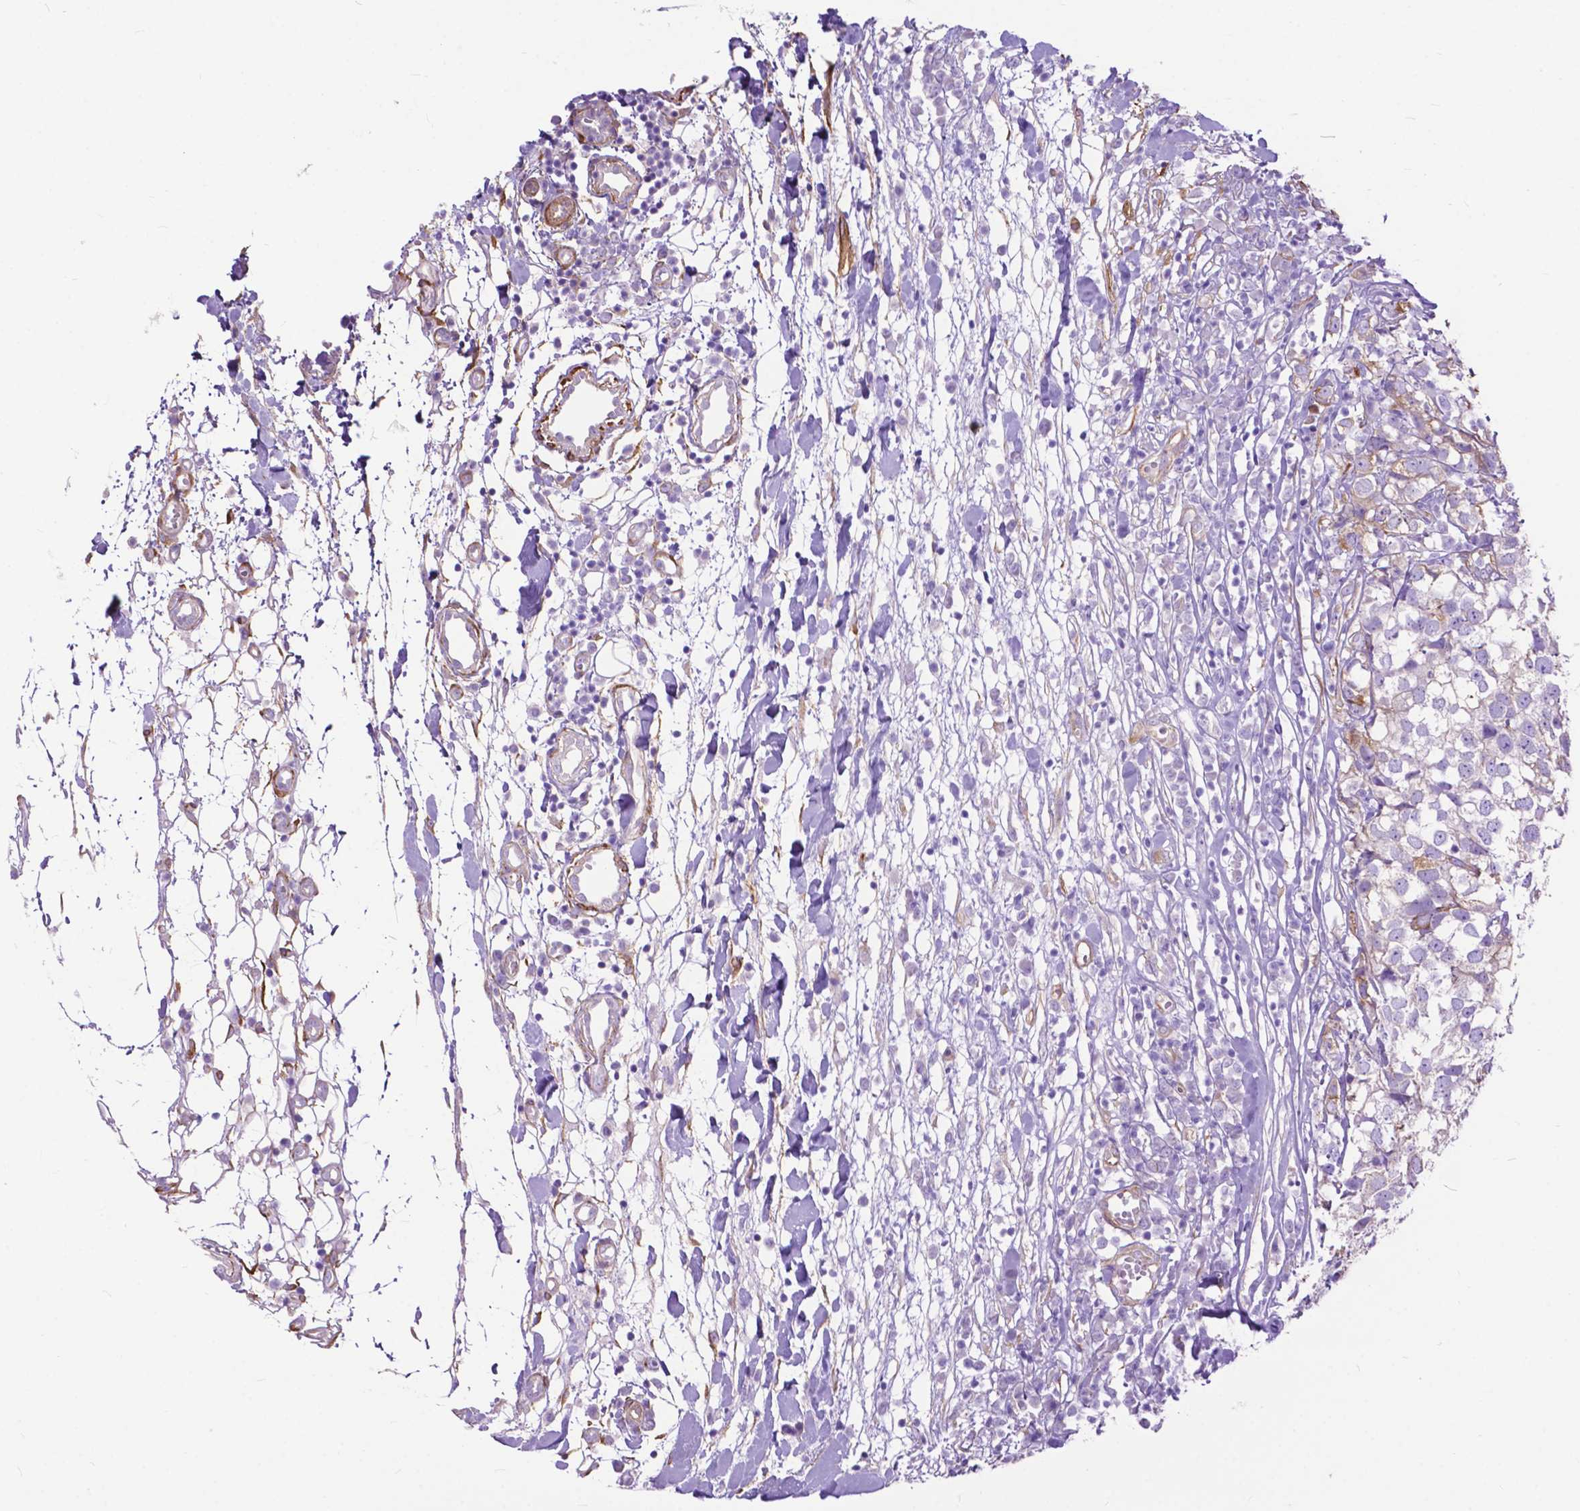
{"staining": {"intensity": "negative", "quantity": "none", "location": "none"}, "tissue": "breast cancer", "cell_type": "Tumor cells", "image_type": "cancer", "snomed": [{"axis": "morphology", "description": "Duct carcinoma"}, {"axis": "topography", "description": "Breast"}], "caption": "Tumor cells are negative for brown protein staining in breast cancer.", "gene": "PCDHA12", "patient": {"sex": "female", "age": 30}}